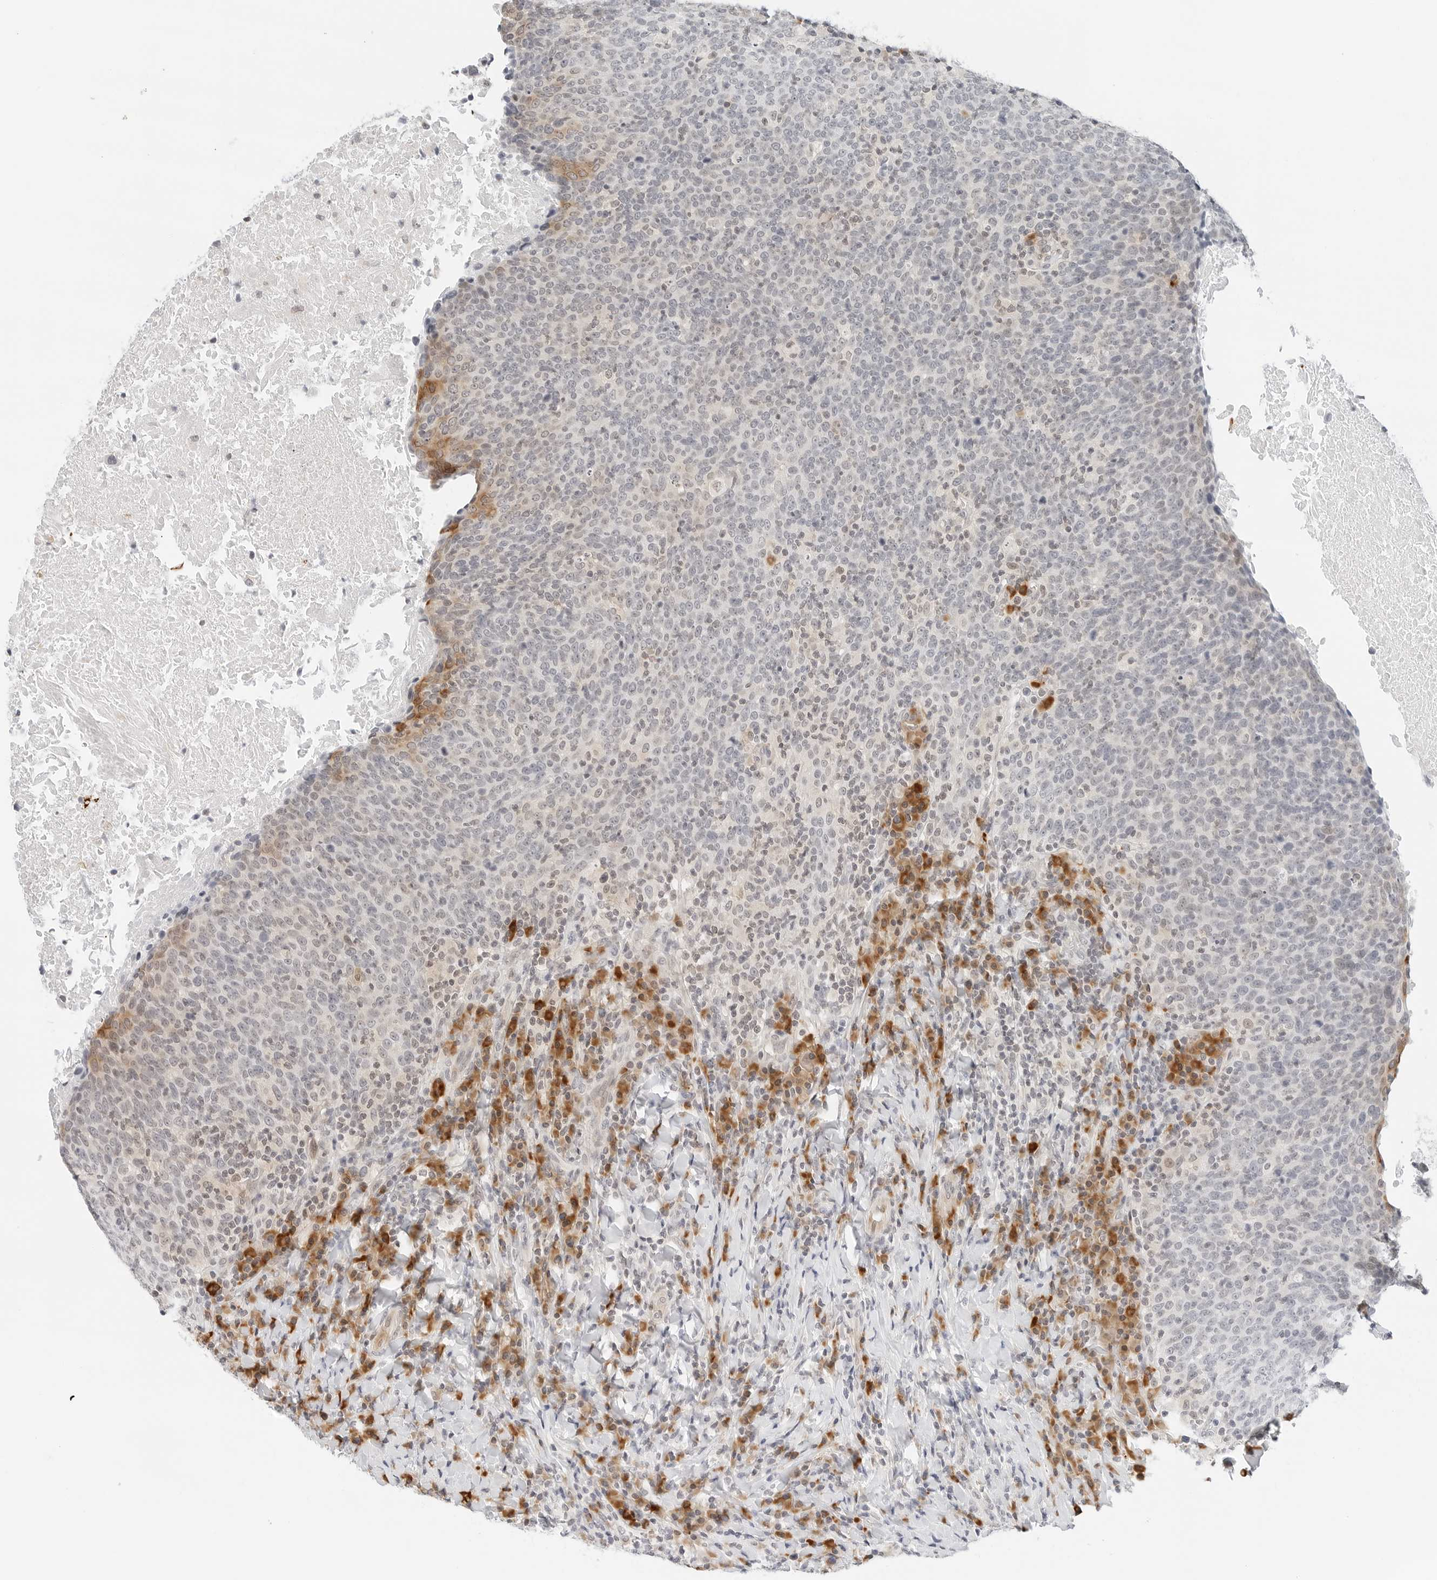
{"staining": {"intensity": "moderate", "quantity": "<25%", "location": "cytoplasmic/membranous"}, "tissue": "head and neck cancer", "cell_type": "Tumor cells", "image_type": "cancer", "snomed": [{"axis": "morphology", "description": "Squamous cell carcinoma, NOS"}, {"axis": "morphology", "description": "Squamous cell carcinoma, metastatic, NOS"}, {"axis": "topography", "description": "Lymph node"}, {"axis": "topography", "description": "Head-Neck"}], "caption": "A low amount of moderate cytoplasmic/membranous staining is appreciated in about <25% of tumor cells in head and neck metastatic squamous cell carcinoma tissue.", "gene": "PARP10", "patient": {"sex": "male", "age": 62}}